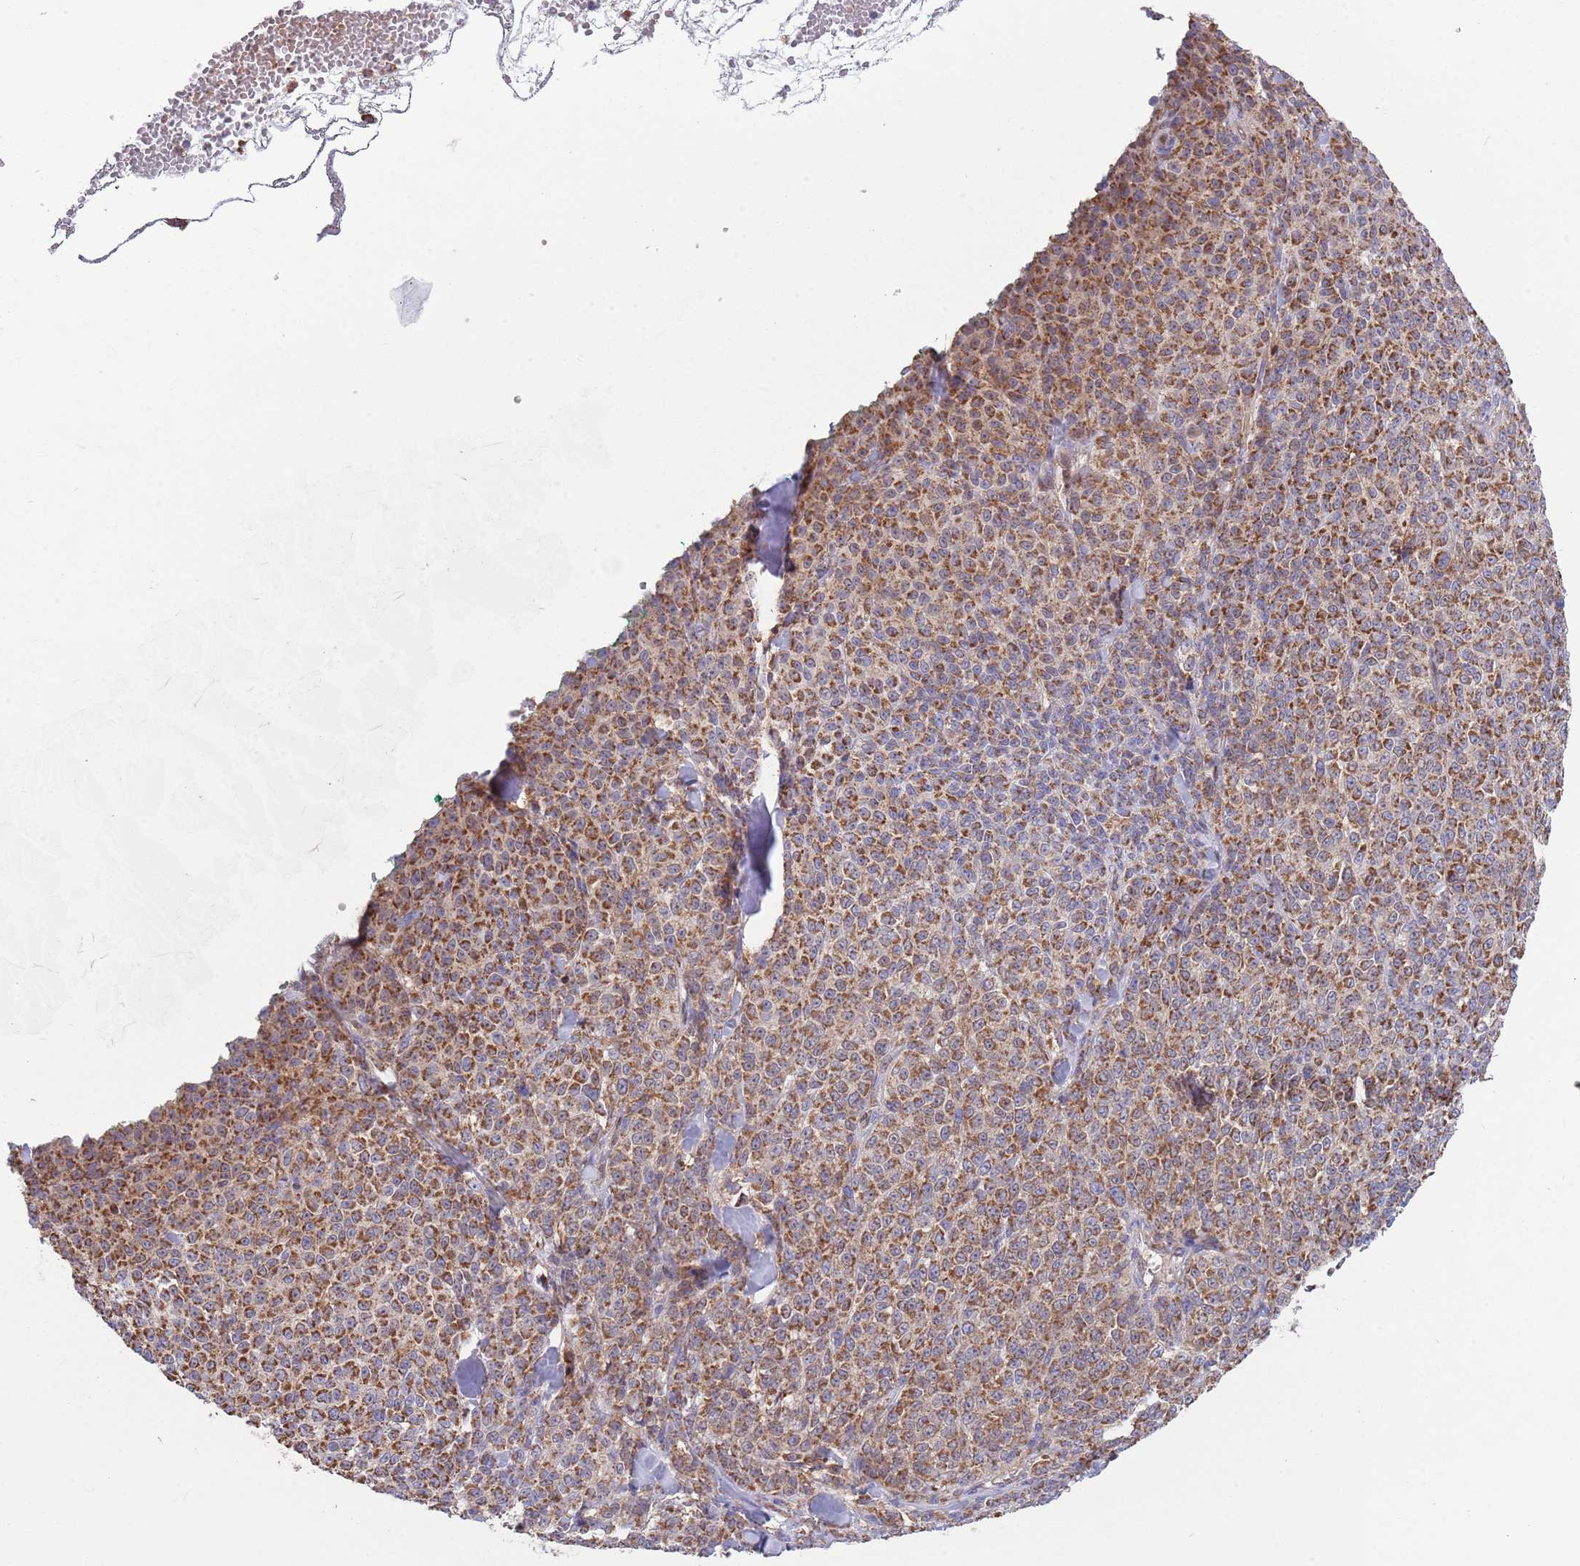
{"staining": {"intensity": "moderate", "quantity": ">75%", "location": "cytoplasmic/membranous"}, "tissue": "melanoma", "cell_type": "Tumor cells", "image_type": "cancer", "snomed": [{"axis": "morphology", "description": "Normal tissue, NOS"}, {"axis": "morphology", "description": "Malignant melanoma, NOS"}, {"axis": "topography", "description": "Skin"}], "caption": "Moderate cytoplasmic/membranous staining is seen in approximately >75% of tumor cells in malignant melanoma.", "gene": "DDT", "patient": {"sex": "female", "age": 34}}